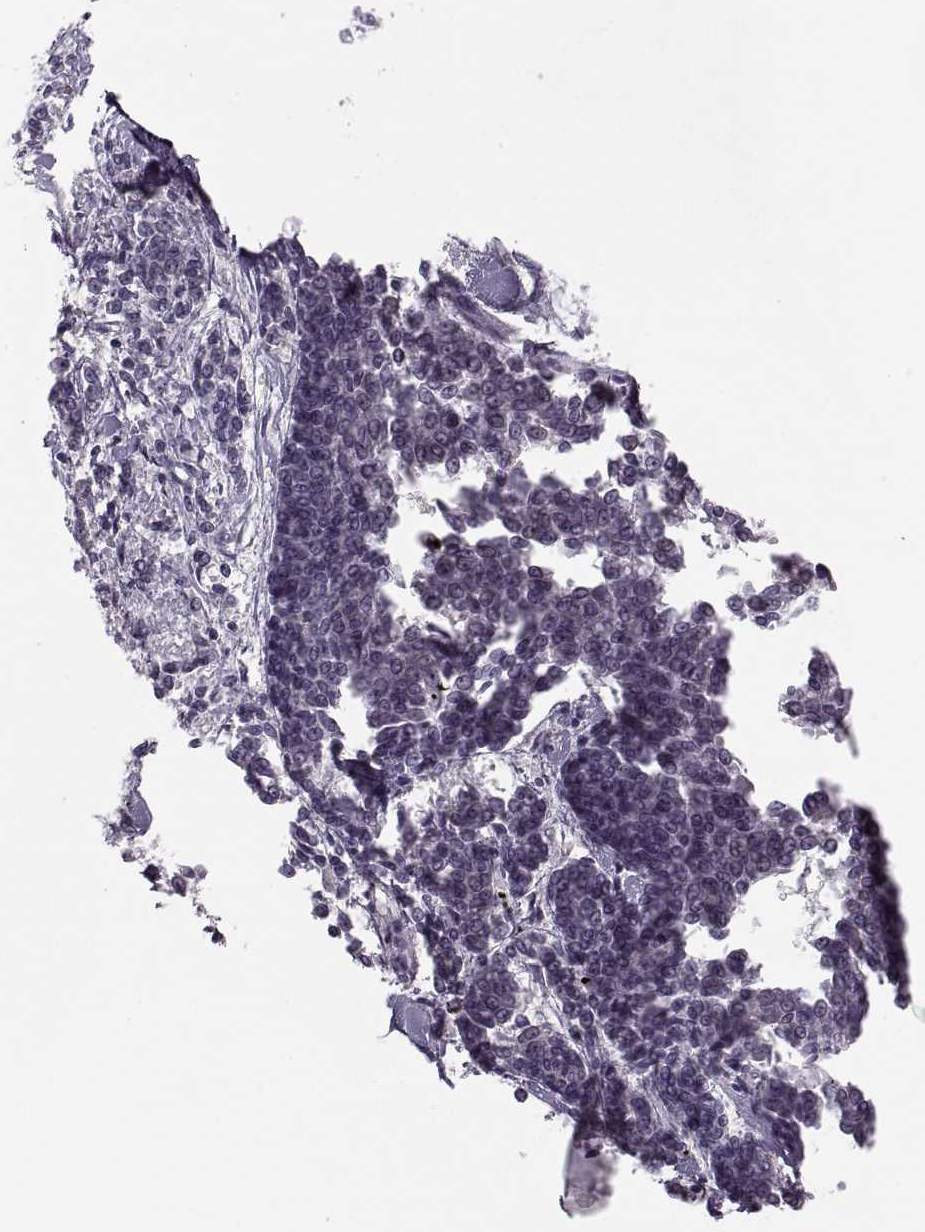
{"staining": {"intensity": "negative", "quantity": "none", "location": "none"}, "tissue": "melanoma", "cell_type": "Tumor cells", "image_type": "cancer", "snomed": [{"axis": "morphology", "description": "Malignant melanoma, NOS"}, {"axis": "topography", "description": "Skin"}], "caption": "Immunohistochemistry (IHC) histopathology image of neoplastic tissue: melanoma stained with DAB demonstrates no significant protein expression in tumor cells.", "gene": "CACNA1F", "patient": {"sex": "female", "age": 72}}